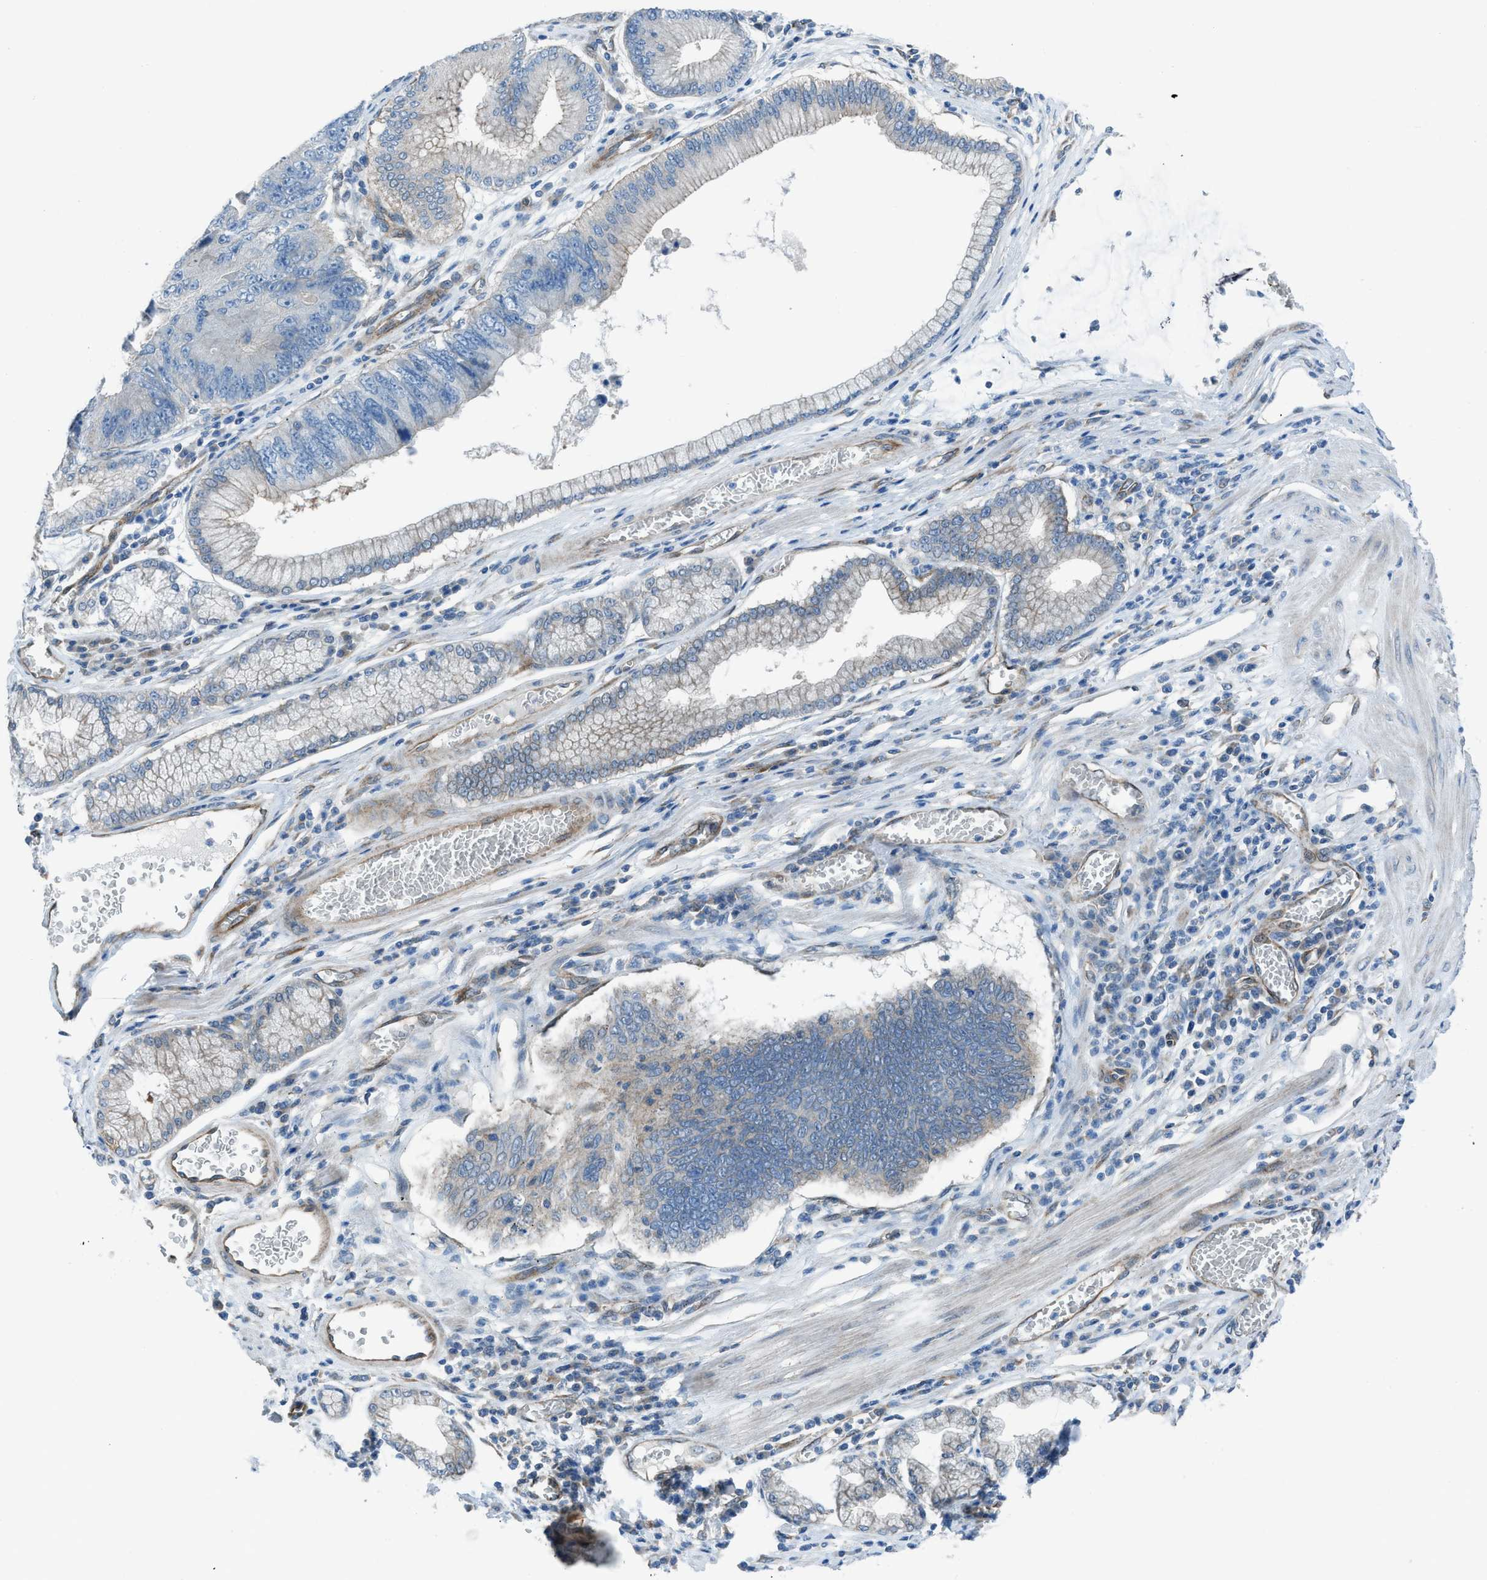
{"staining": {"intensity": "weak", "quantity": "<25%", "location": "cytoplasmic/membranous"}, "tissue": "stomach cancer", "cell_type": "Tumor cells", "image_type": "cancer", "snomed": [{"axis": "morphology", "description": "Adenocarcinoma, NOS"}, {"axis": "topography", "description": "Stomach"}], "caption": "A micrograph of human adenocarcinoma (stomach) is negative for staining in tumor cells.", "gene": "PRKN", "patient": {"sex": "male", "age": 59}}